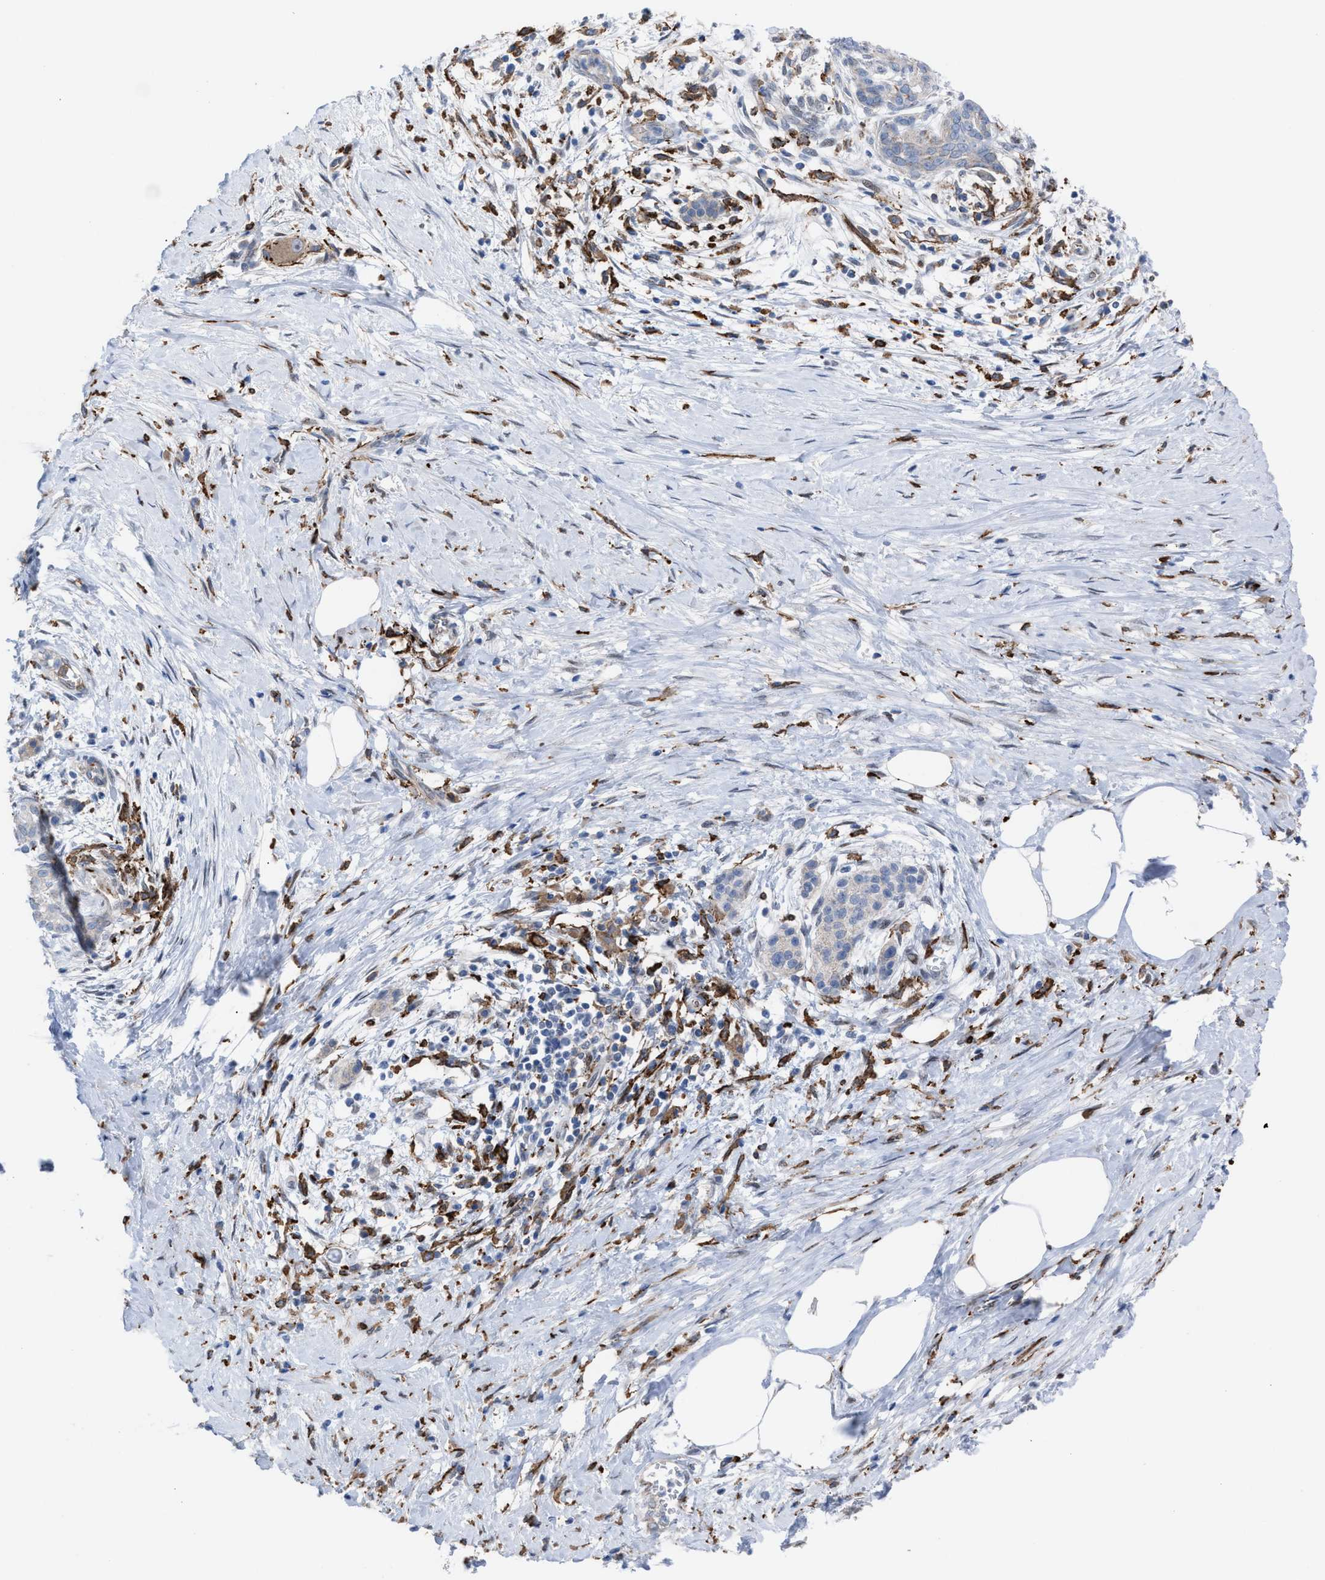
{"staining": {"intensity": "negative", "quantity": "none", "location": "none"}, "tissue": "pancreatic cancer", "cell_type": "Tumor cells", "image_type": "cancer", "snomed": [{"axis": "morphology", "description": "Adenocarcinoma, NOS"}, {"axis": "topography", "description": "Pancreas"}], "caption": "DAB (3,3'-diaminobenzidine) immunohistochemical staining of human pancreatic adenocarcinoma displays no significant positivity in tumor cells. (Brightfield microscopy of DAB immunohistochemistry (IHC) at high magnification).", "gene": "SLC47A1", "patient": {"sex": "male", "age": 58}}